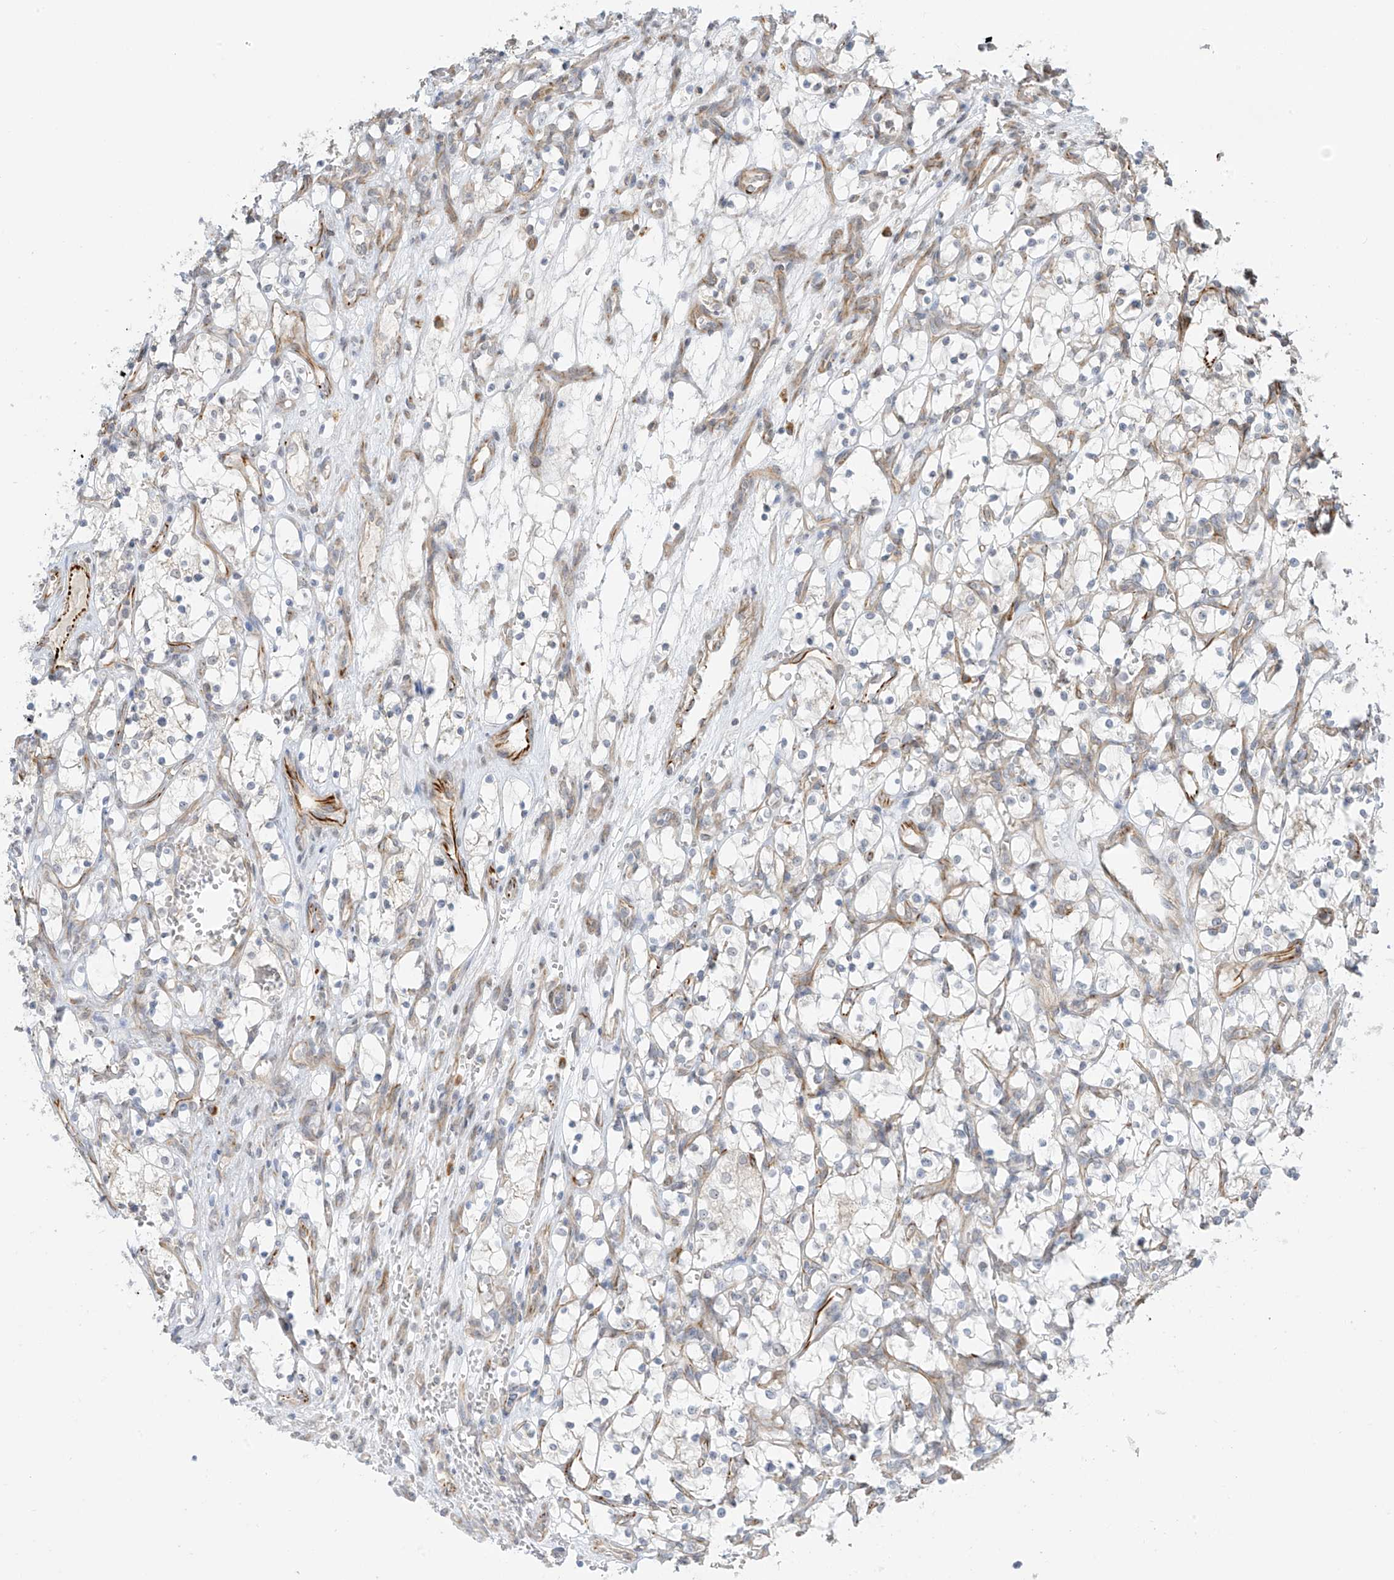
{"staining": {"intensity": "negative", "quantity": "none", "location": "none"}, "tissue": "renal cancer", "cell_type": "Tumor cells", "image_type": "cancer", "snomed": [{"axis": "morphology", "description": "Adenocarcinoma, NOS"}, {"axis": "topography", "description": "Kidney"}], "caption": "There is no significant staining in tumor cells of renal adenocarcinoma. Nuclei are stained in blue.", "gene": "HS6ST2", "patient": {"sex": "female", "age": 69}}